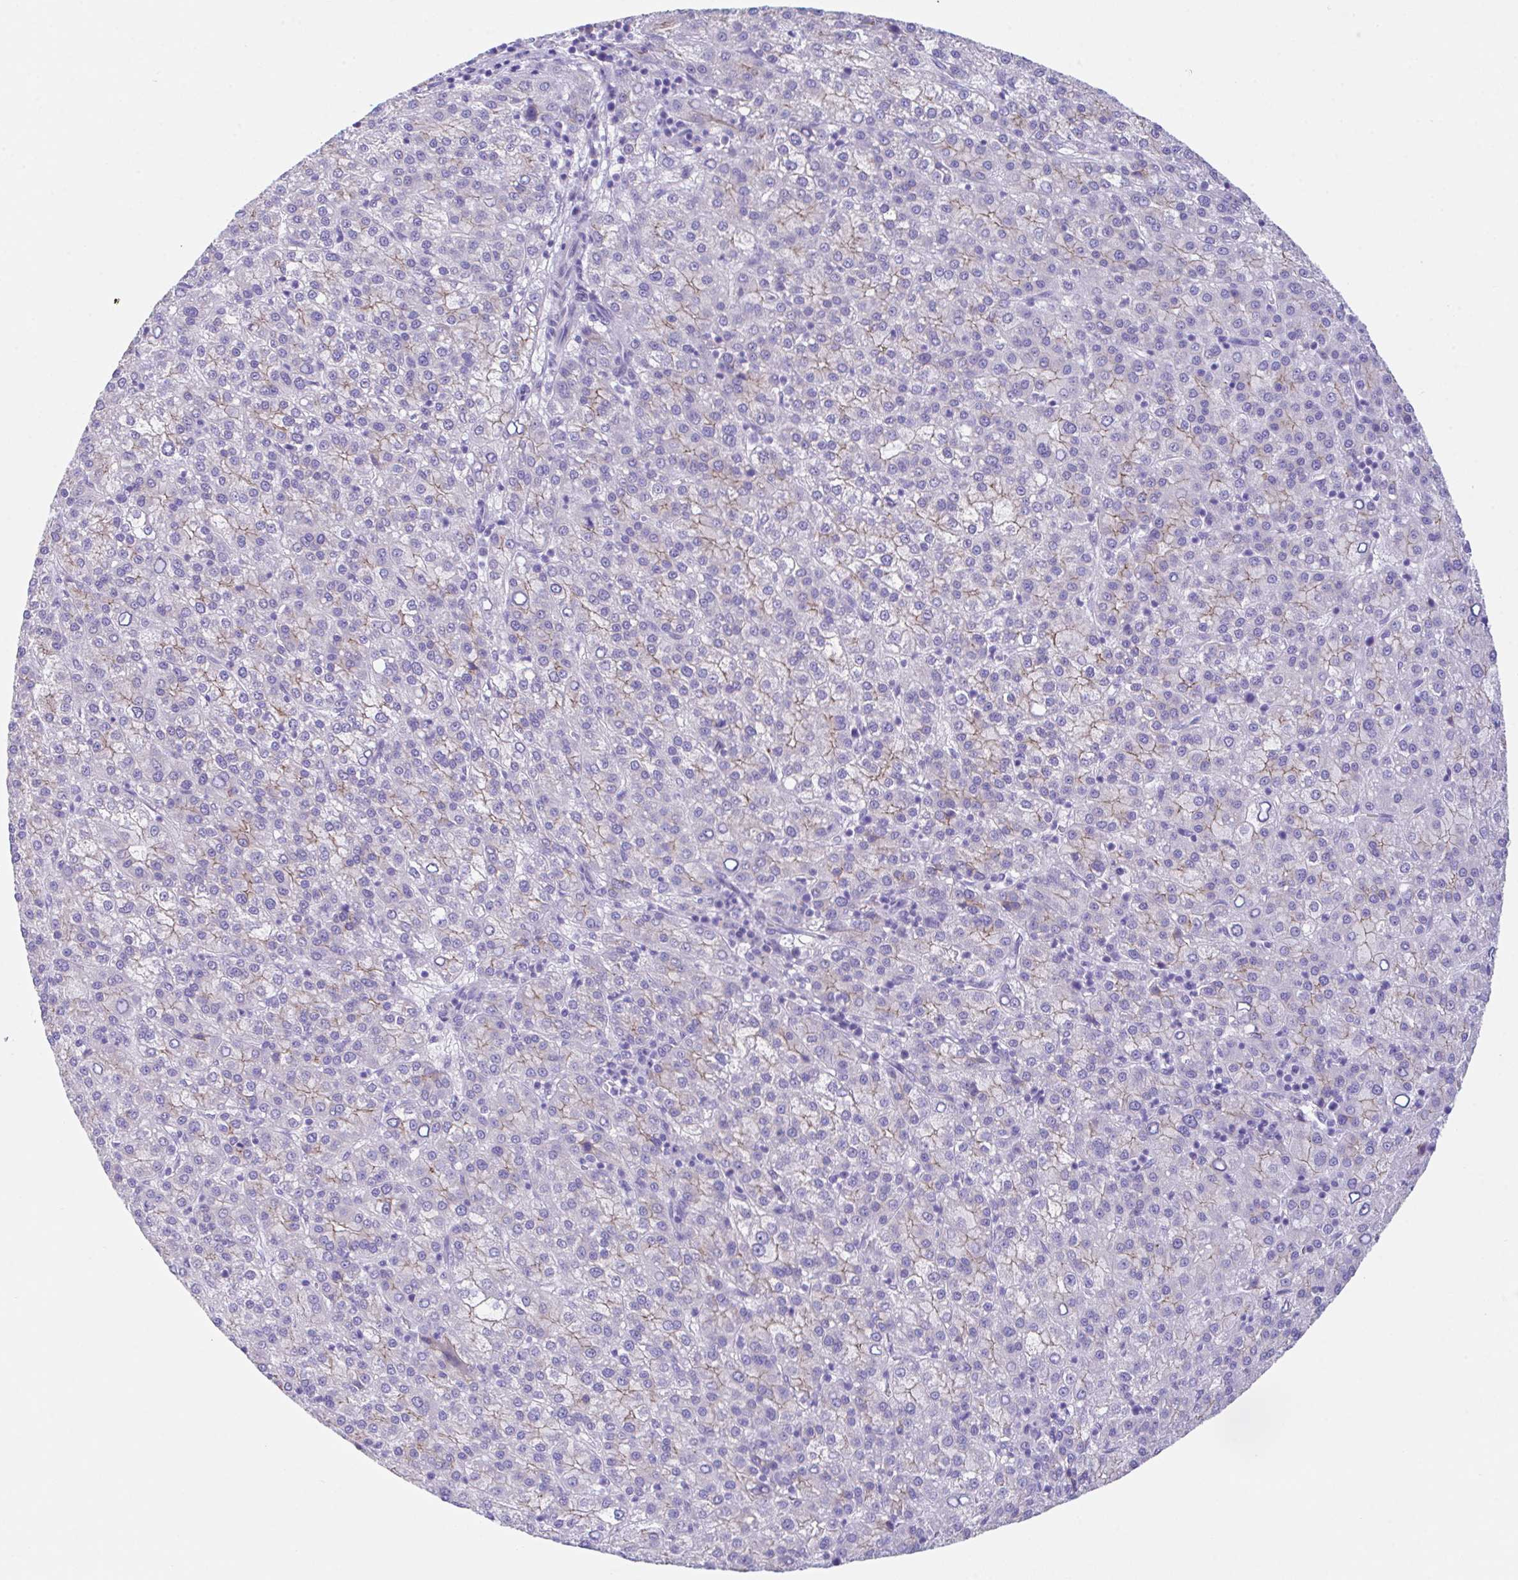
{"staining": {"intensity": "weak", "quantity": "25%-75%", "location": "cytoplasmic/membranous"}, "tissue": "liver cancer", "cell_type": "Tumor cells", "image_type": "cancer", "snomed": [{"axis": "morphology", "description": "Carcinoma, Hepatocellular, NOS"}, {"axis": "topography", "description": "Liver"}], "caption": "Immunohistochemistry (DAB) staining of hepatocellular carcinoma (liver) exhibits weak cytoplasmic/membranous protein staining in approximately 25%-75% of tumor cells.", "gene": "SLC16A6", "patient": {"sex": "female", "age": 58}}